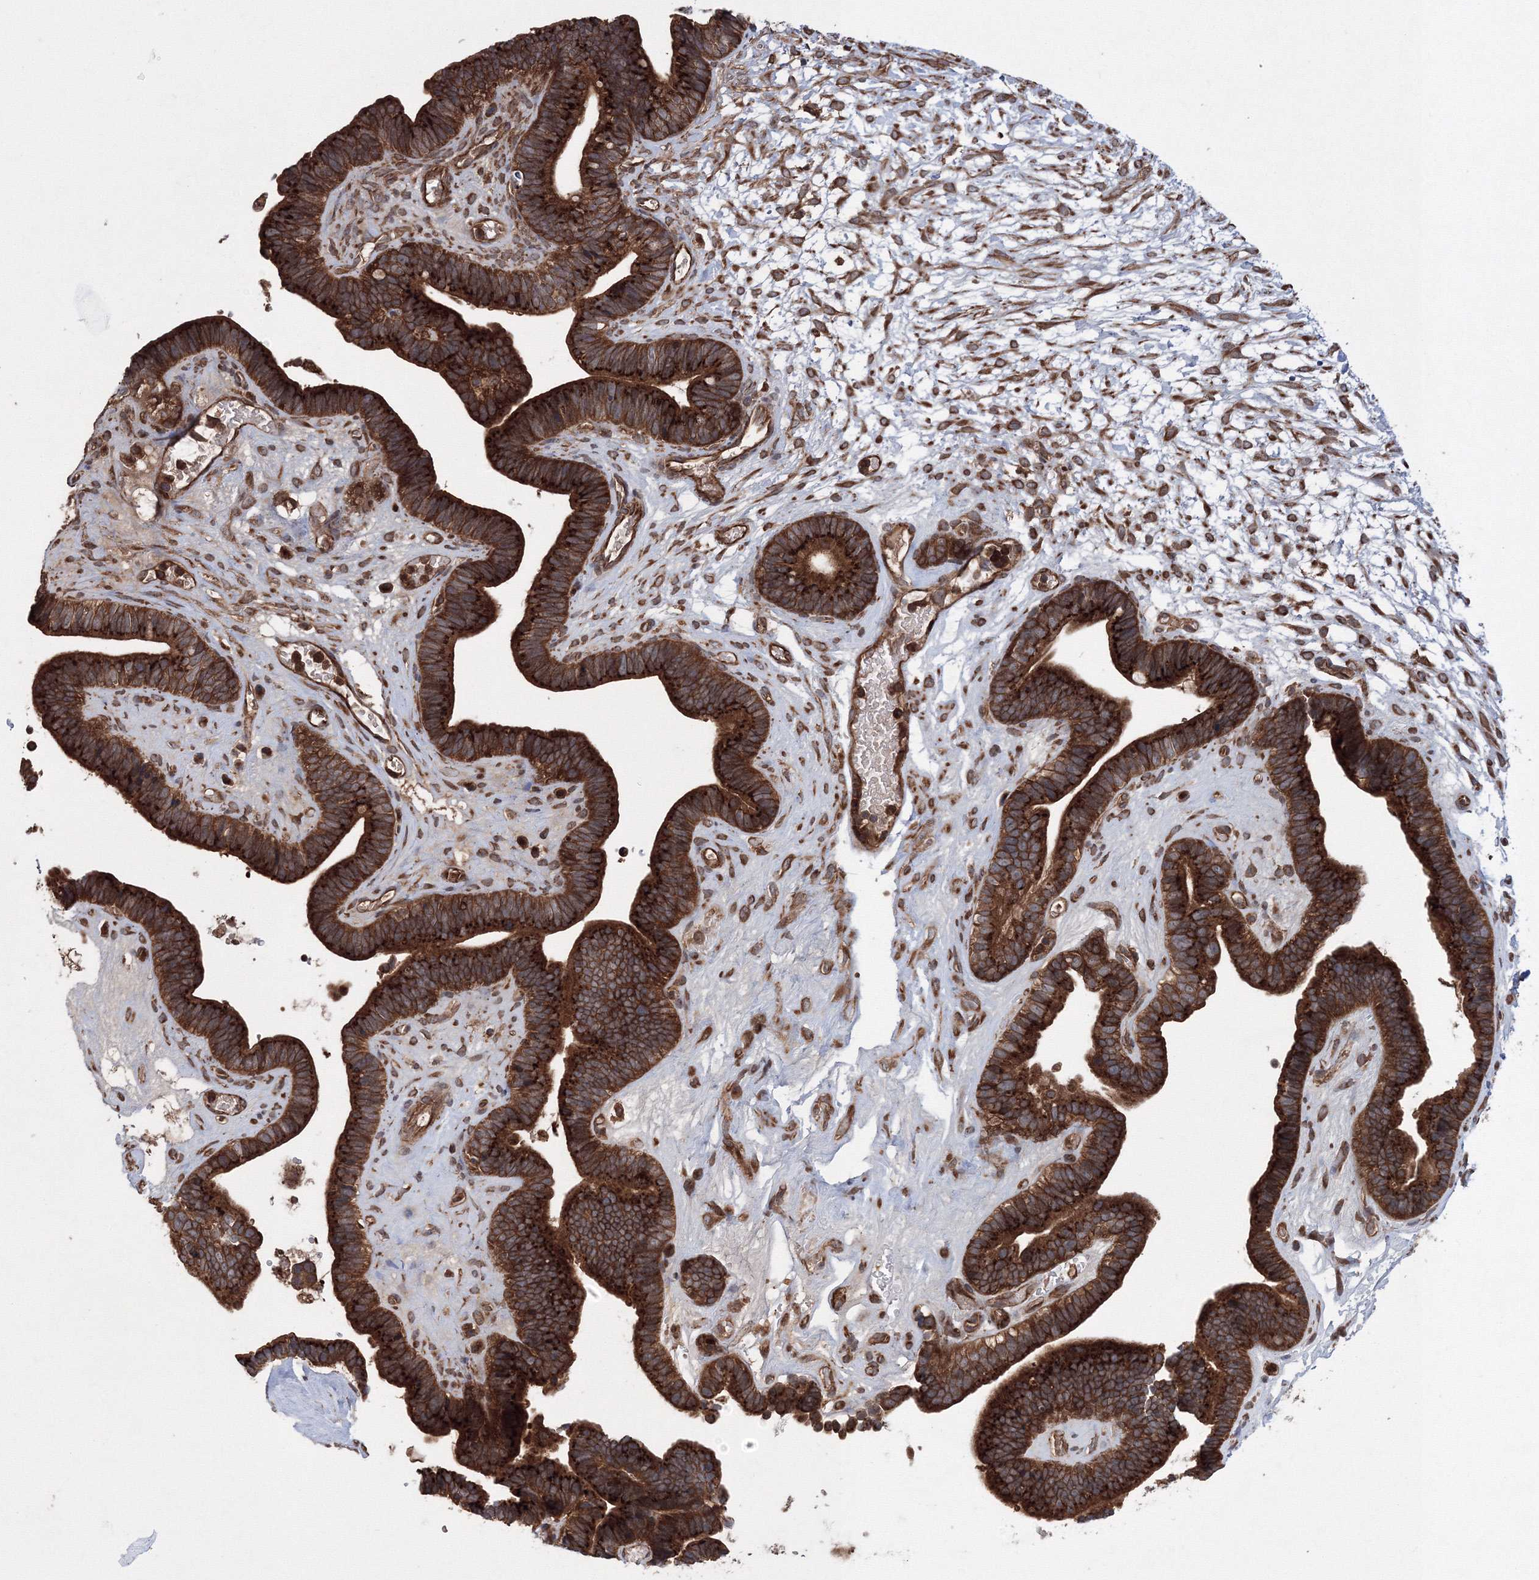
{"staining": {"intensity": "strong", "quantity": ">75%", "location": "cytoplasmic/membranous"}, "tissue": "ovarian cancer", "cell_type": "Tumor cells", "image_type": "cancer", "snomed": [{"axis": "morphology", "description": "Cystadenocarcinoma, serous, NOS"}, {"axis": "topography", "description": "Ovary"}], "caption": "A photomicrograph showing strong cytoplasmic/membranous positivity in about >75% of tumor cells in ovarian cancer (serous cystadenocarcinoma), as visualized by brown immunohistochemical staining.", "gene": "ATG3", "patient": {"sex": "female", "age": 56}}